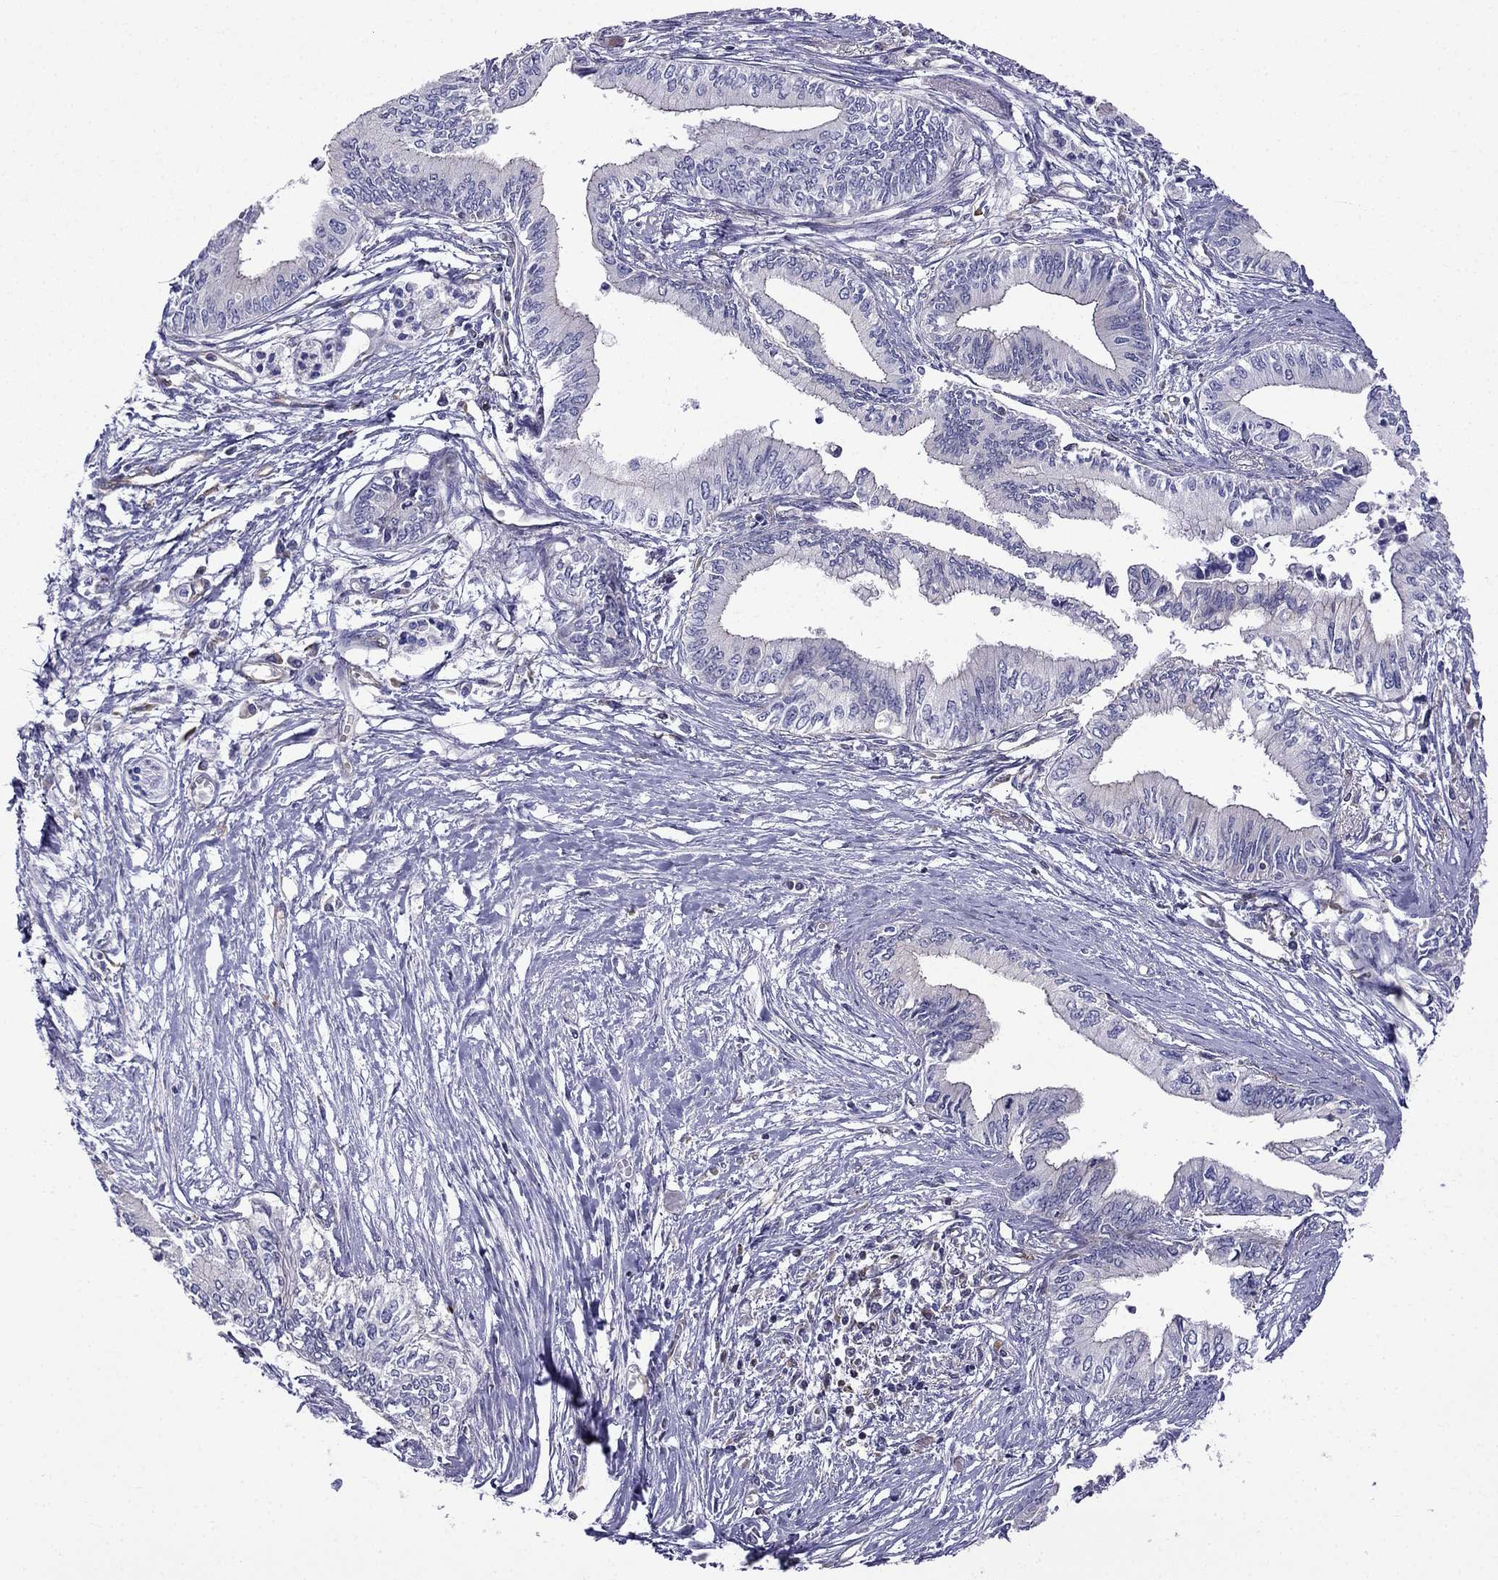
{"staining": {"intensity": "negative", "quantity": "none", "location": "none"}, "tissue": "pancreatic cancer", "cell_type": "Tumor cells", "image_type": "cancer", "snomed": [{"axis": "morphology", "description": "Adenocarcinoma, NOS"}, {"axis": "topography", "description": "Pancreas"}], "caption": "This histopathology image is of pancreatic adenocarcinoma stained with immunohistochemistry (IHC) to label a protein in brown with the nuclei are counter-stained blue. There is no expression in tumor cells. (DAB immunohistochemistry (IHC) with hematoxylin counter stain).", "gene": "GNAL", "patient": {"sex": "female", "age": 61}}